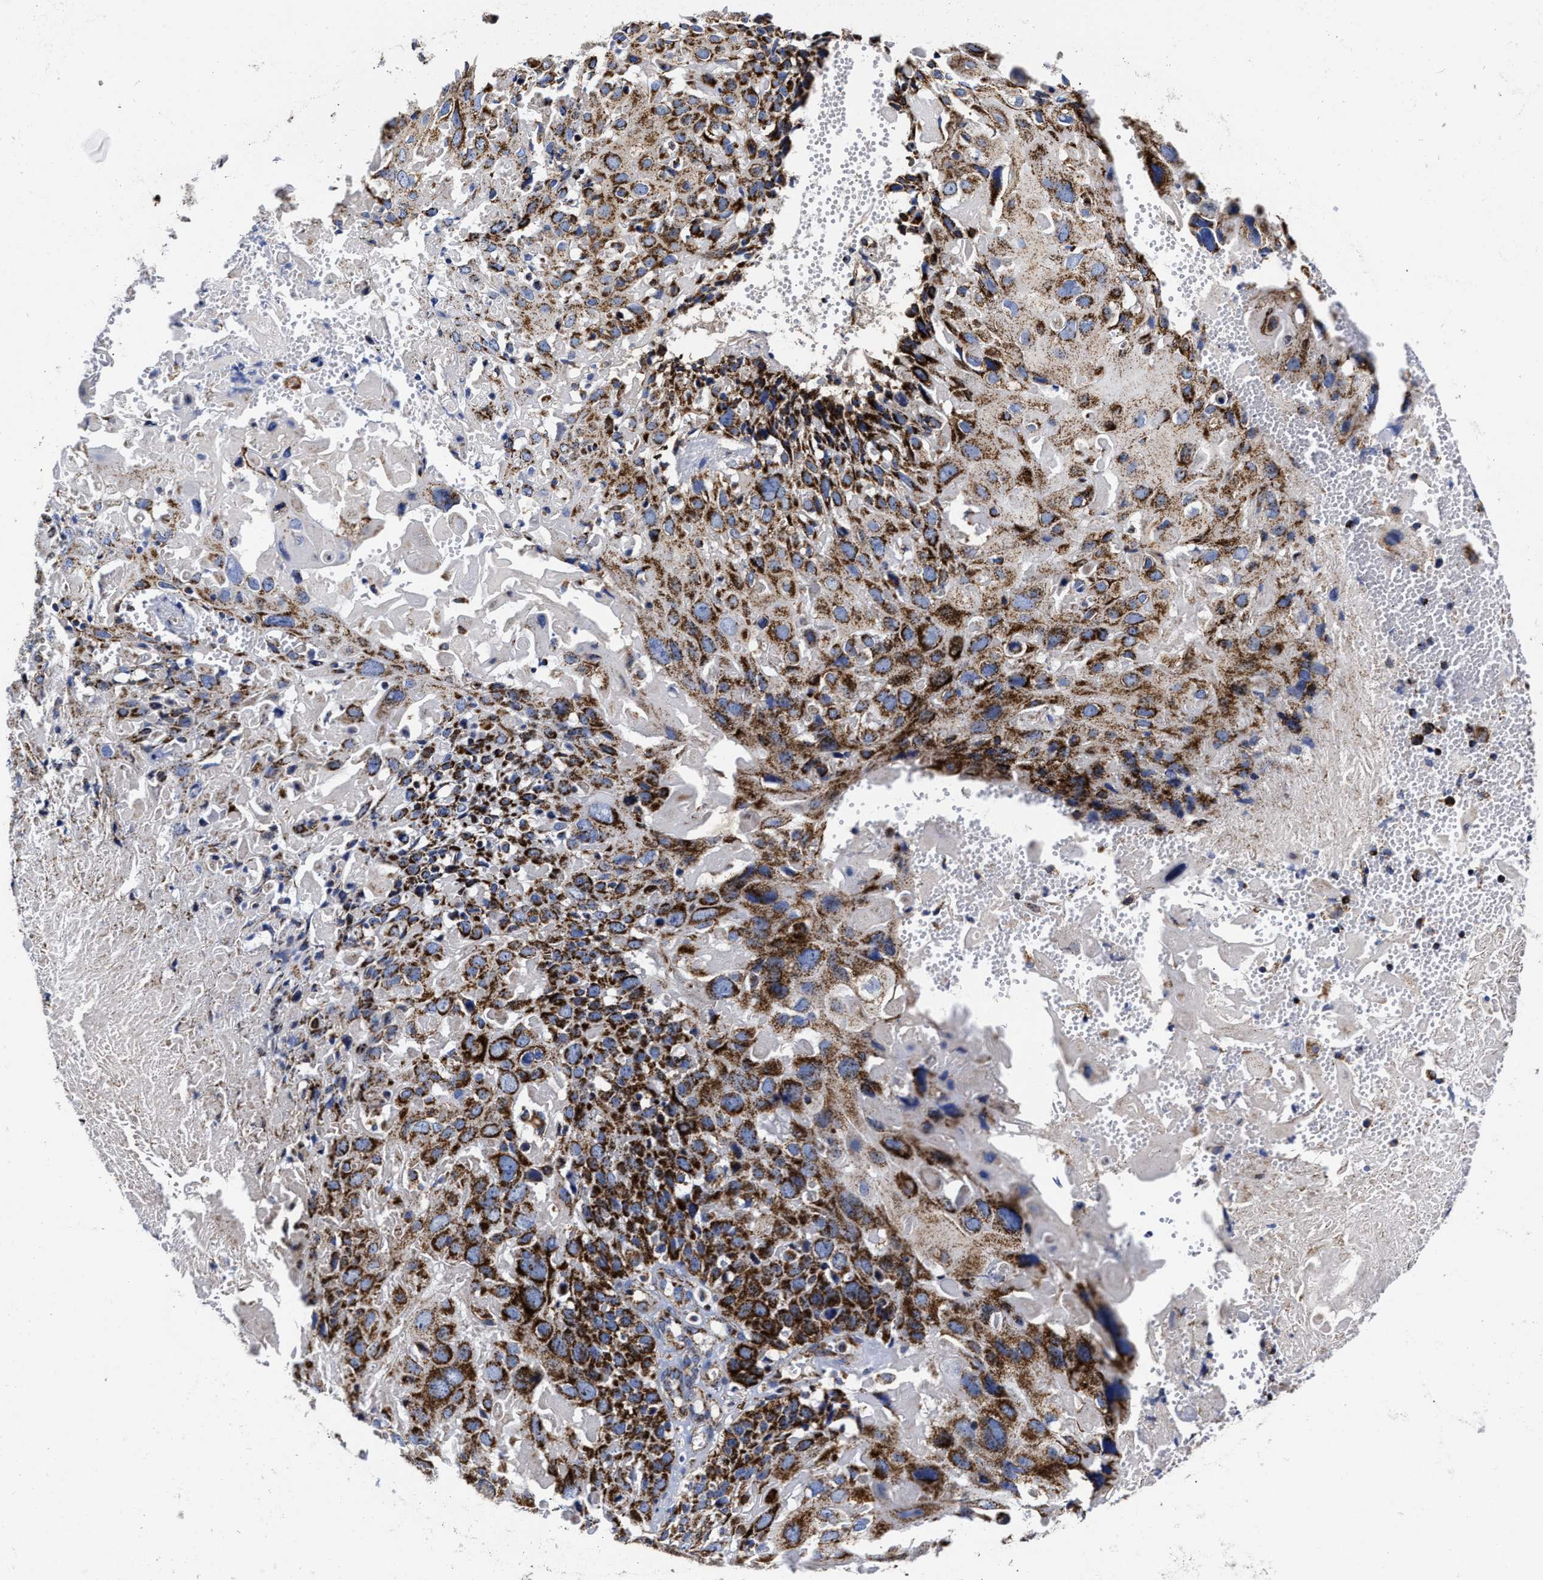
{"staining": {"intensity": "strong", "quantity": ">75%", "location": "cytoplasmic/membranous"}, "tissue": "cervical cancer", "cell_type": "Tumor cells", "image_type": "cancer", "snomed": [{"axis": "morphology", "description": "Squamous cell carcinoma, NOS"}, {"axis": "topography", "description": "Cervix"}], "caption": "A brown stain labels strong cytoplasmic/membranous staining of a protein in squamous cell carcinoma (cervical) tumor cells.", "gene": "HINT2", "patient": {"sex": "female", "age": 74}}